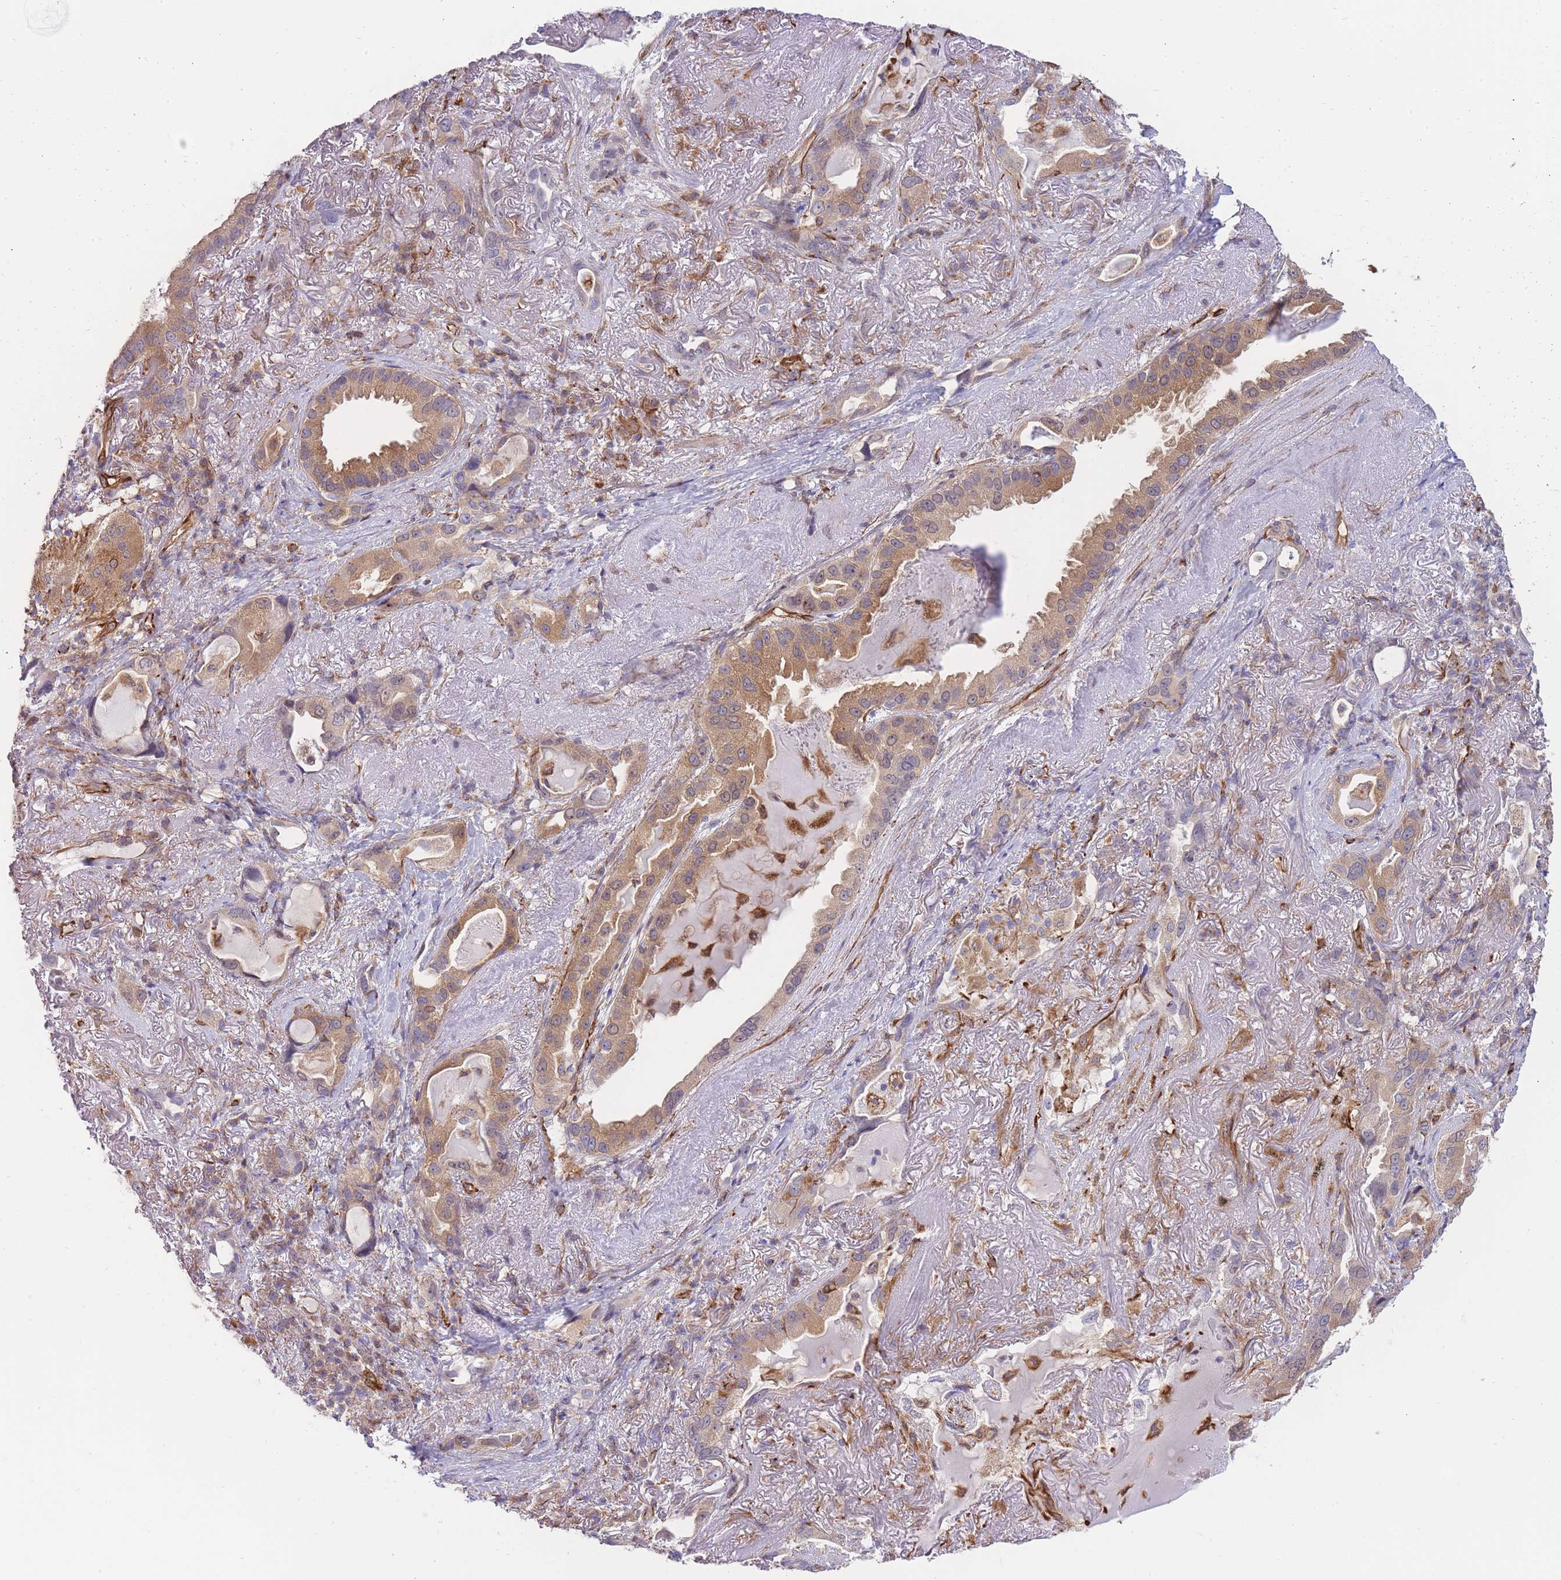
{"staining": {"intensity": "moderate", "quantity": ">75%", "location": "cytoplasmic/membranous"}, "tissue": "lung cancer", "cell_type": "Tumor cells", "image_type": "cancer", "snomed": [{"axis": "morphology", "description": "Adenocarcinoma, NOS"}, {"axis": "topography", "description": "Lung"}], "caption": "This photomicrograph exhibits adenocarcinoma (lung) stained with IHC to label a protein in brown. The cytoplasmic/membranous of tumor cells show moderate positivity for the protein. Nuclei are counter-stained blue.", "gene": "ECPAS", "patient": {"sex": "female", "age": 69}}